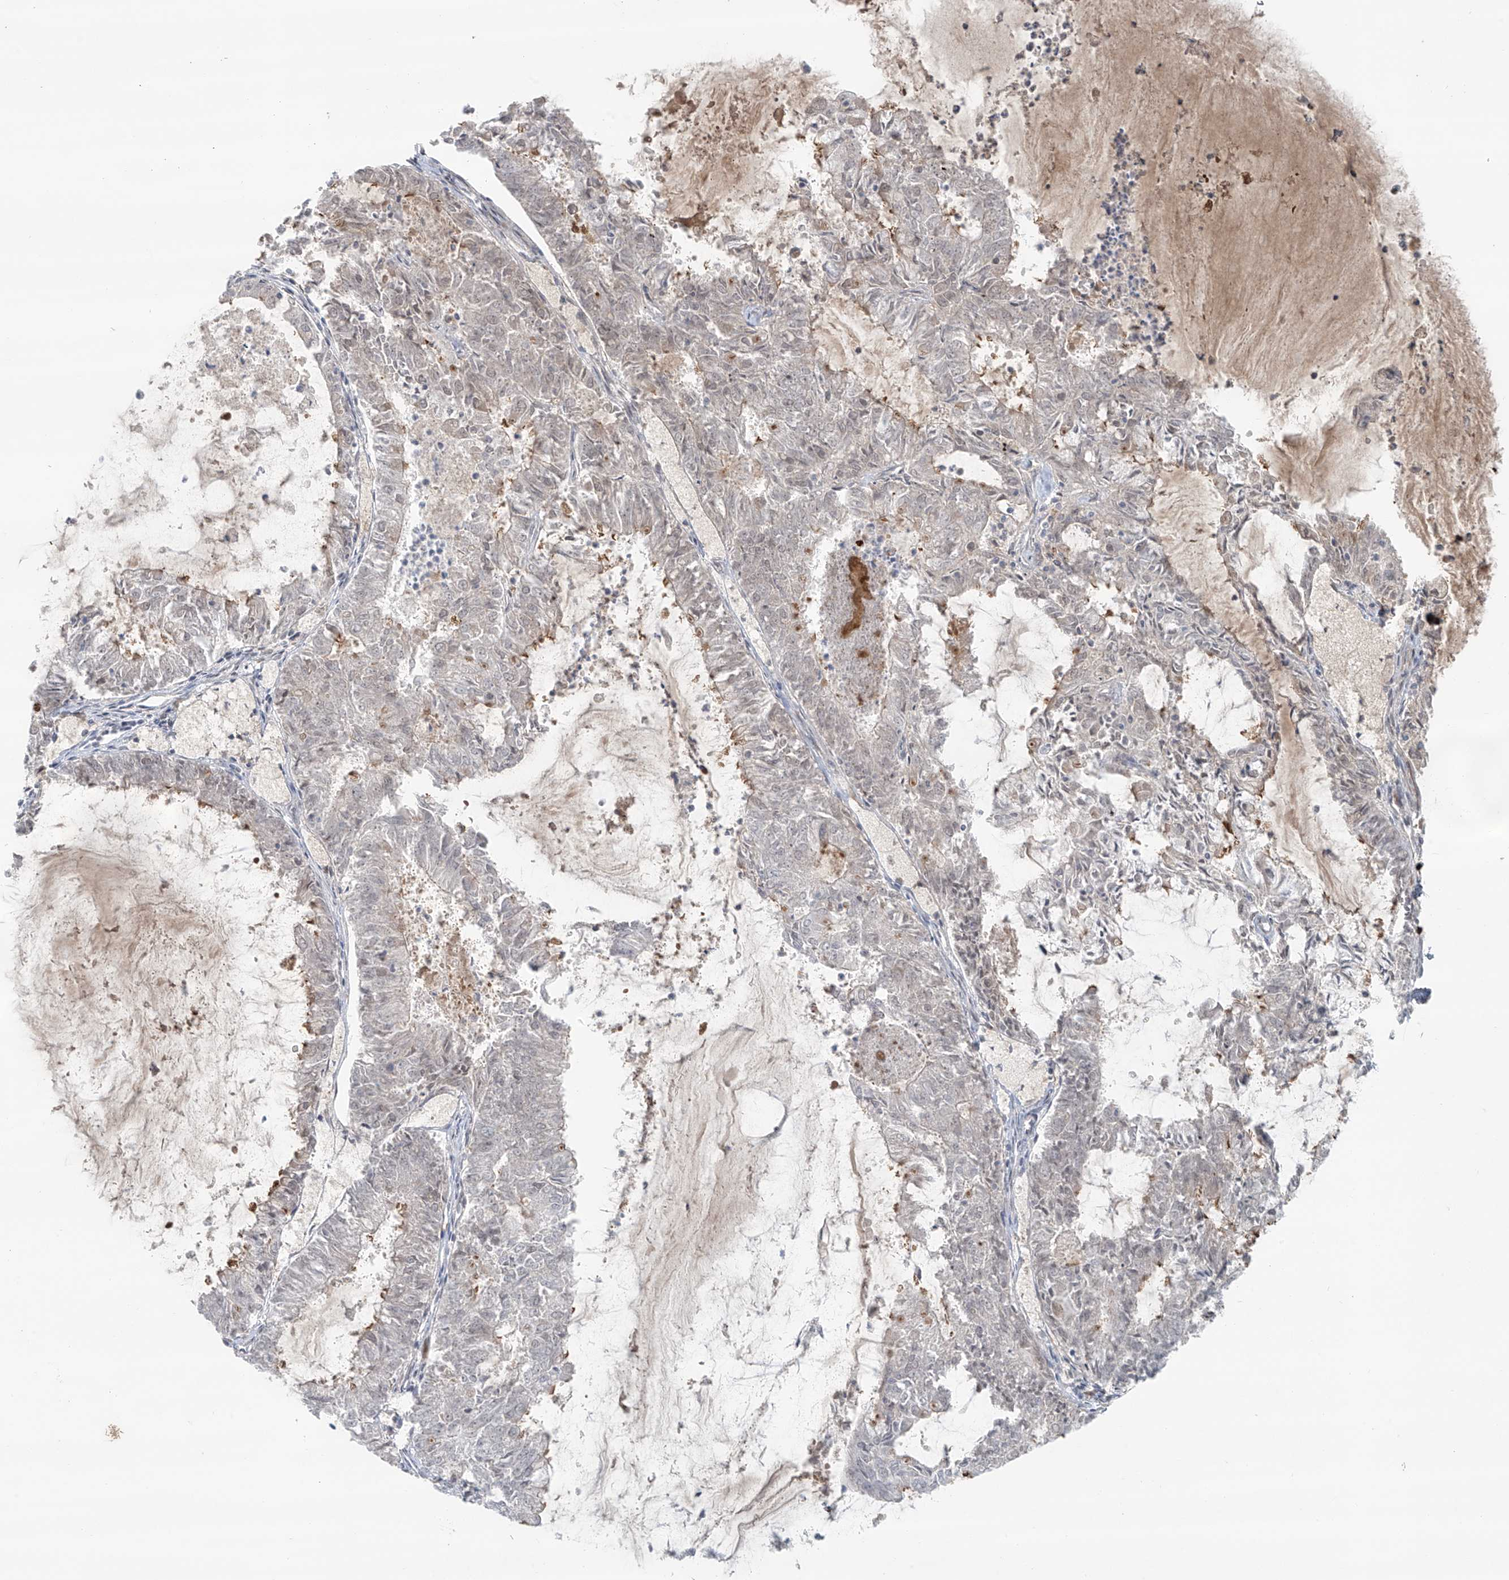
{"staining": {"intensity": "negative", "quantity": "none", "location": "none"}, "tissue": "endometrial cancer", "cell_type": "Tumor cells", "image_type": "cancer", "snomed": [{"axis": "morphology", "description": "Adenocarcinoma, NOS"}, {"axis": "topography", "description": "Endometrium"}], "caption": "Protein analysis of adenocarcinoma (endometrial) displays no significant positivity in tumor cells.", "gene": "RASGEF1A", "patient": {"sex": "female", "age": 57}}